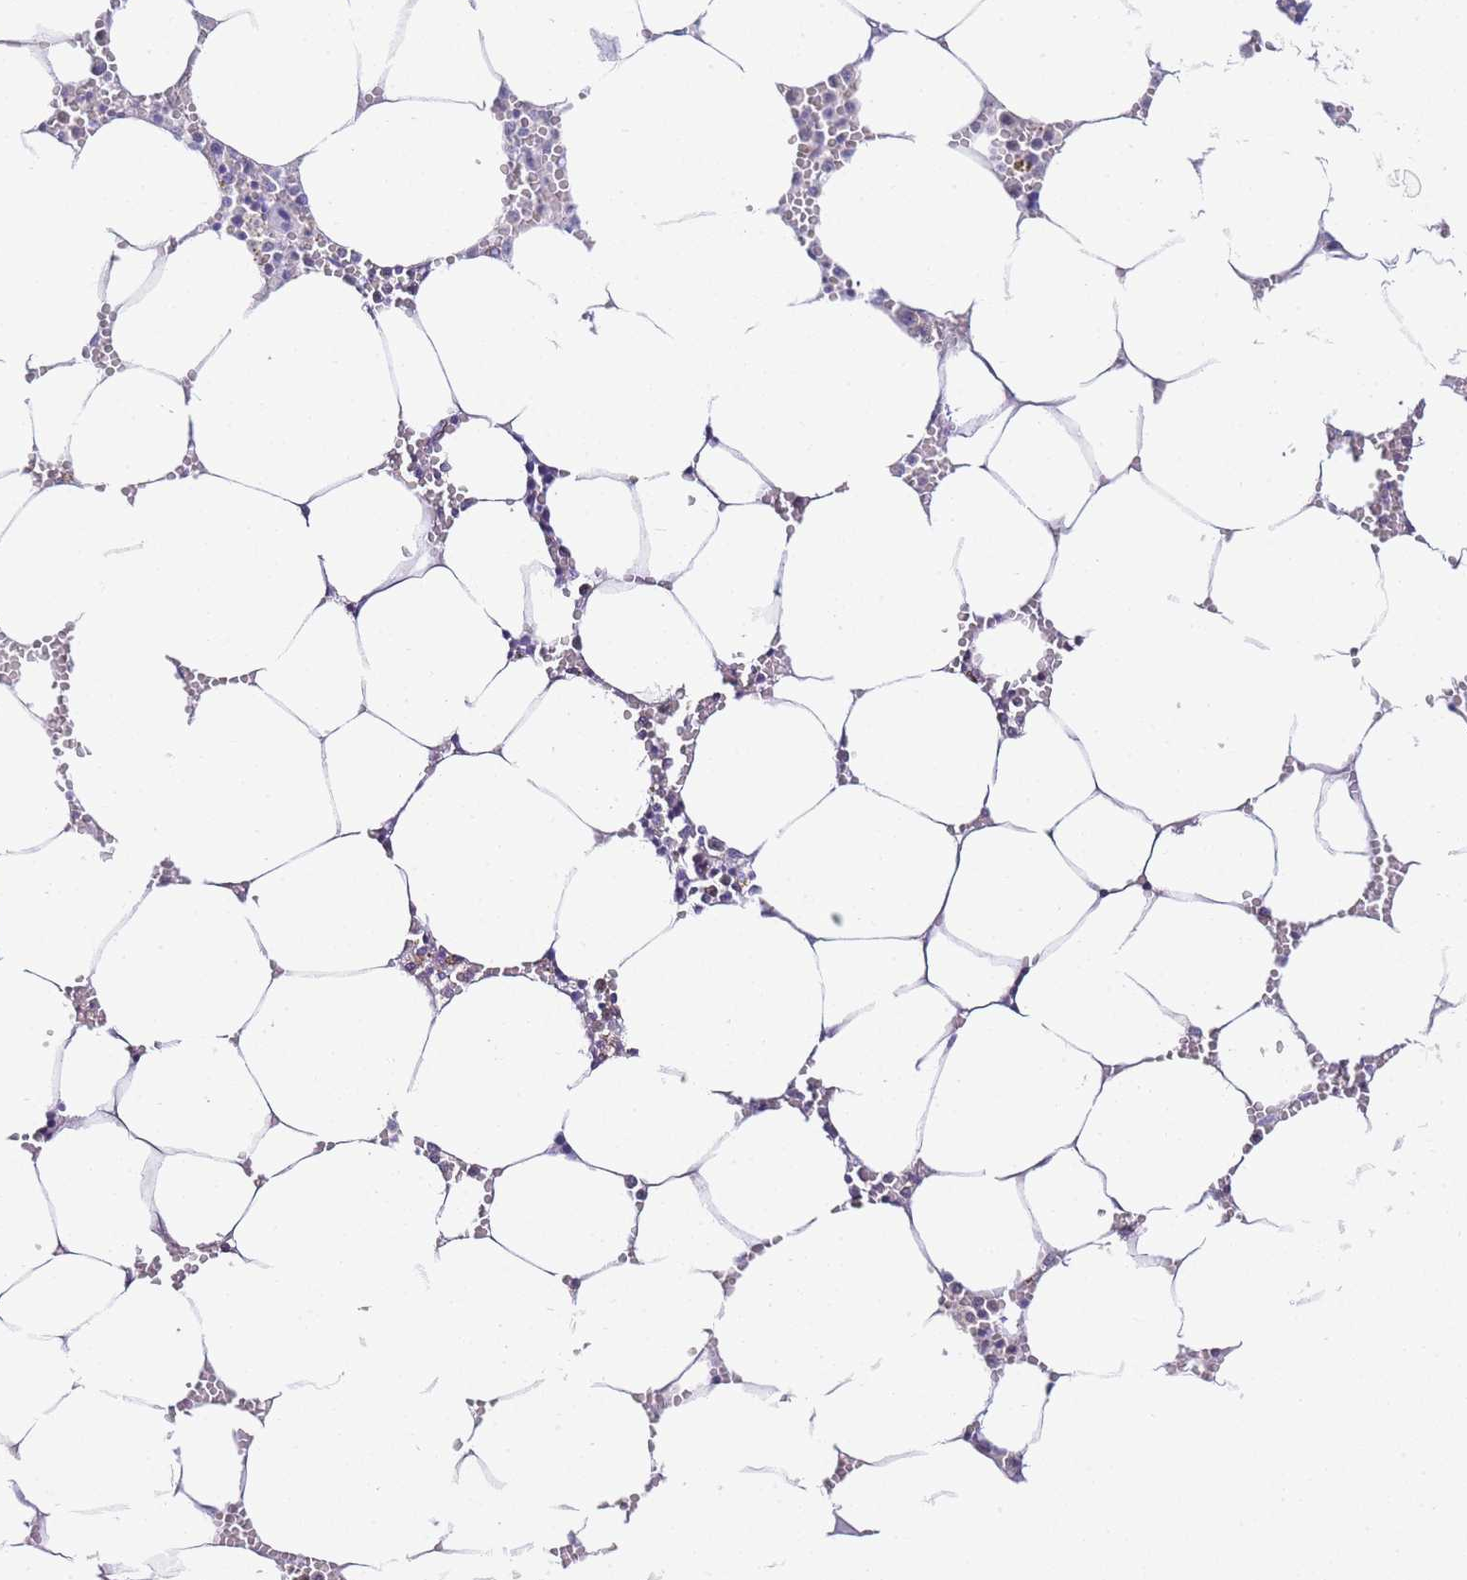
{"staining": {"intensity": "weak", "quantity": "<25%", "location": "cytoplasmic/membranous"}, "tissue": "bone marrow", "cell_type": "Hematopoietic cells", "image_type": "normal", "snomed": [{"axis": "morphology", "description": "Normal tissue, NOS"}, {"axis": "topography", "description": "Bone marrow"}], "caption": "Immunohistochemistry (IHC) histopathology image of normal human bone marrow stained for a protein (brown), which demonstrates no expression in hematopoietic cells.", "gene": "PDCD7", "patient": {"sex": "male", "age": 70}}